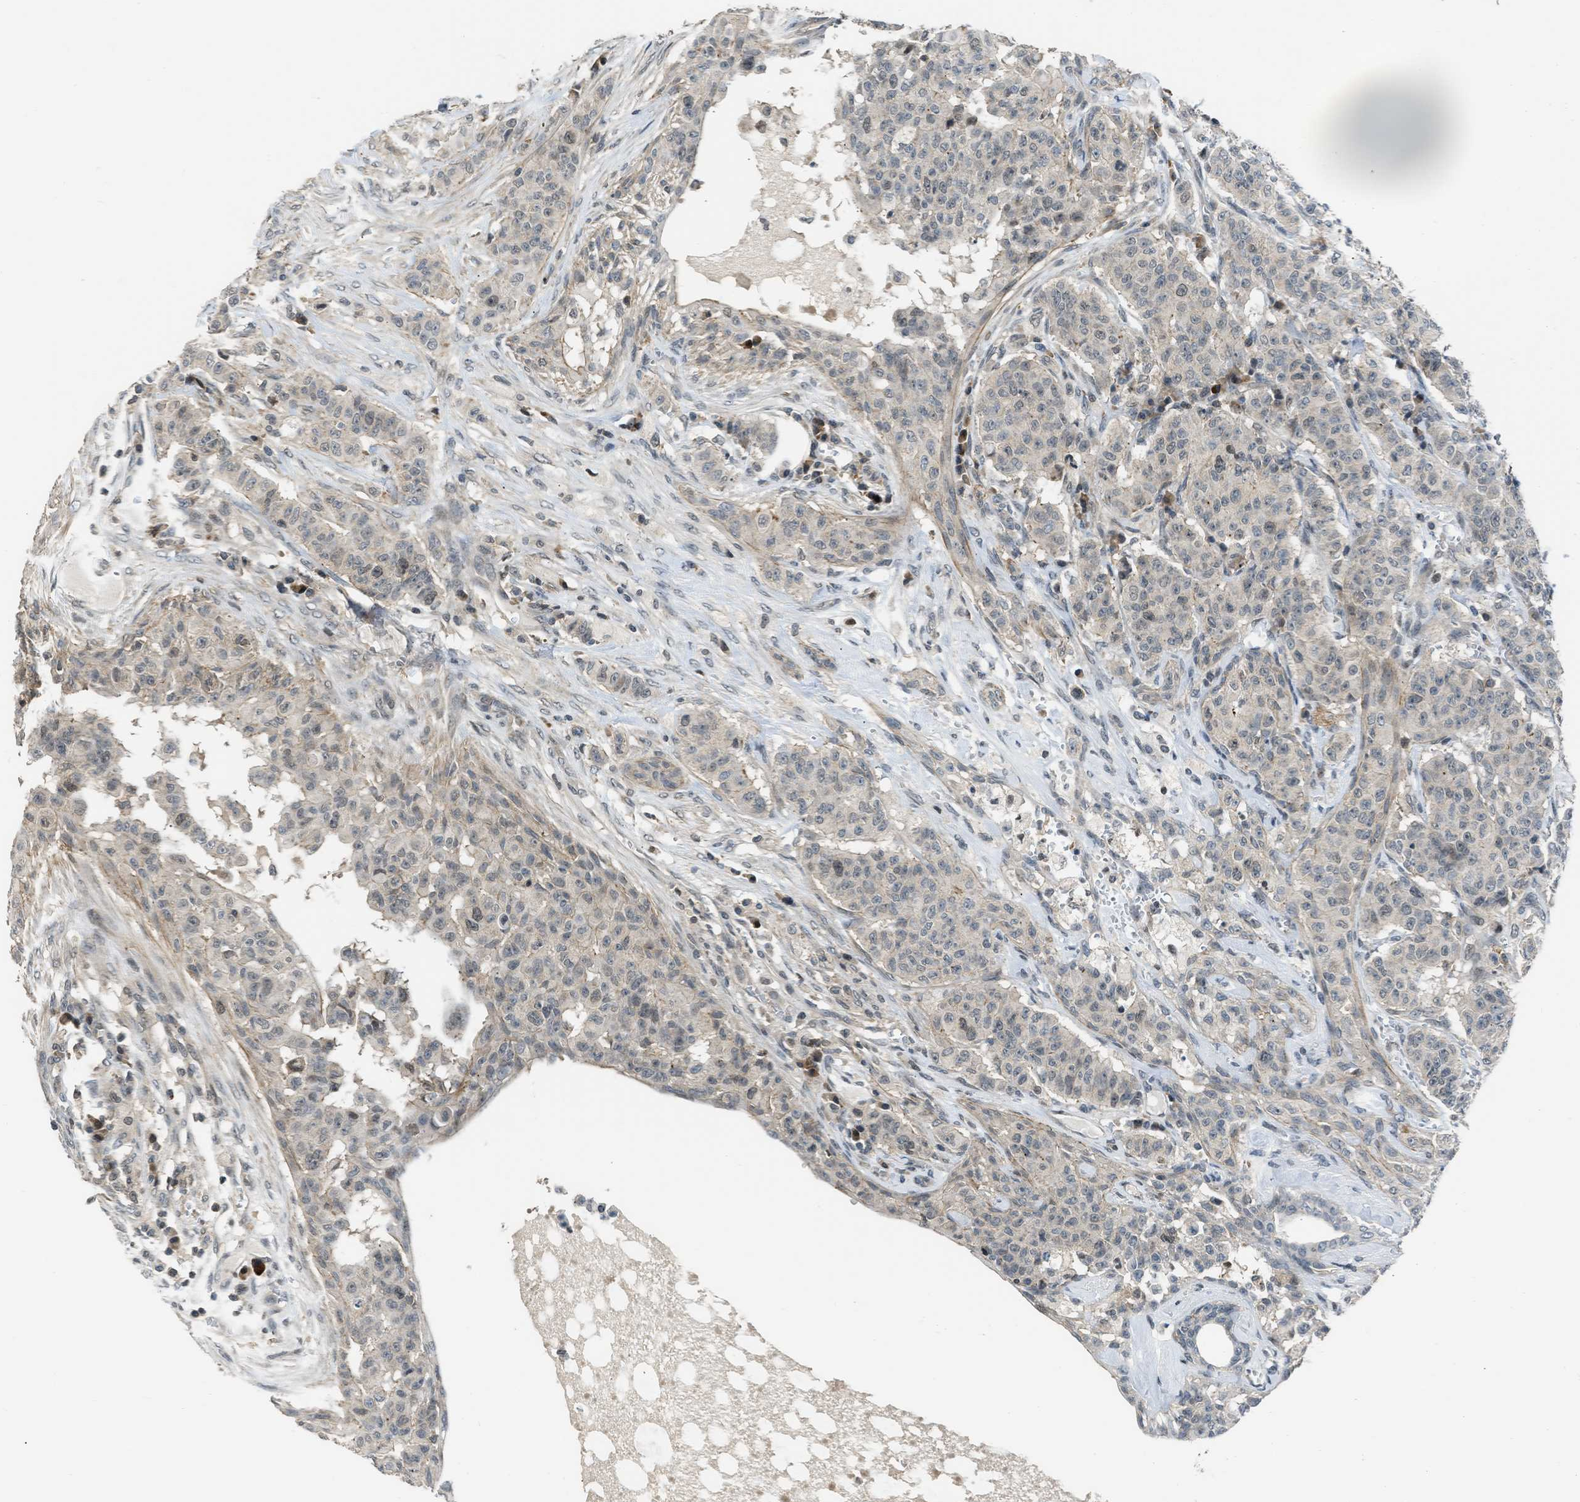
{"staining": {"intensity": "weak", "quantity": "<25%", "location": "cytoplasmic/membranous,nuclear"}, "tissue": "breast cancer", "cell_type": "Tumor cells", "image_type": "cancer", "snomed": [{"axis": "morphology", "description": "Normal tissue, NOS"}, {"axis": "morphology", "description": "Duct carcinoma"}, {"axis": "topography", "description": "Breast"}], "caption": "Photomicrograph shows no protein staining in tumor cells of breast cancer tissue. Brightfield microscopy of IHC stained with DAB (brown) and hematoxylin (blue), captured at high magnification.", "gene": "TTBK2", "patient": {"sex": "female", "age": 40}}